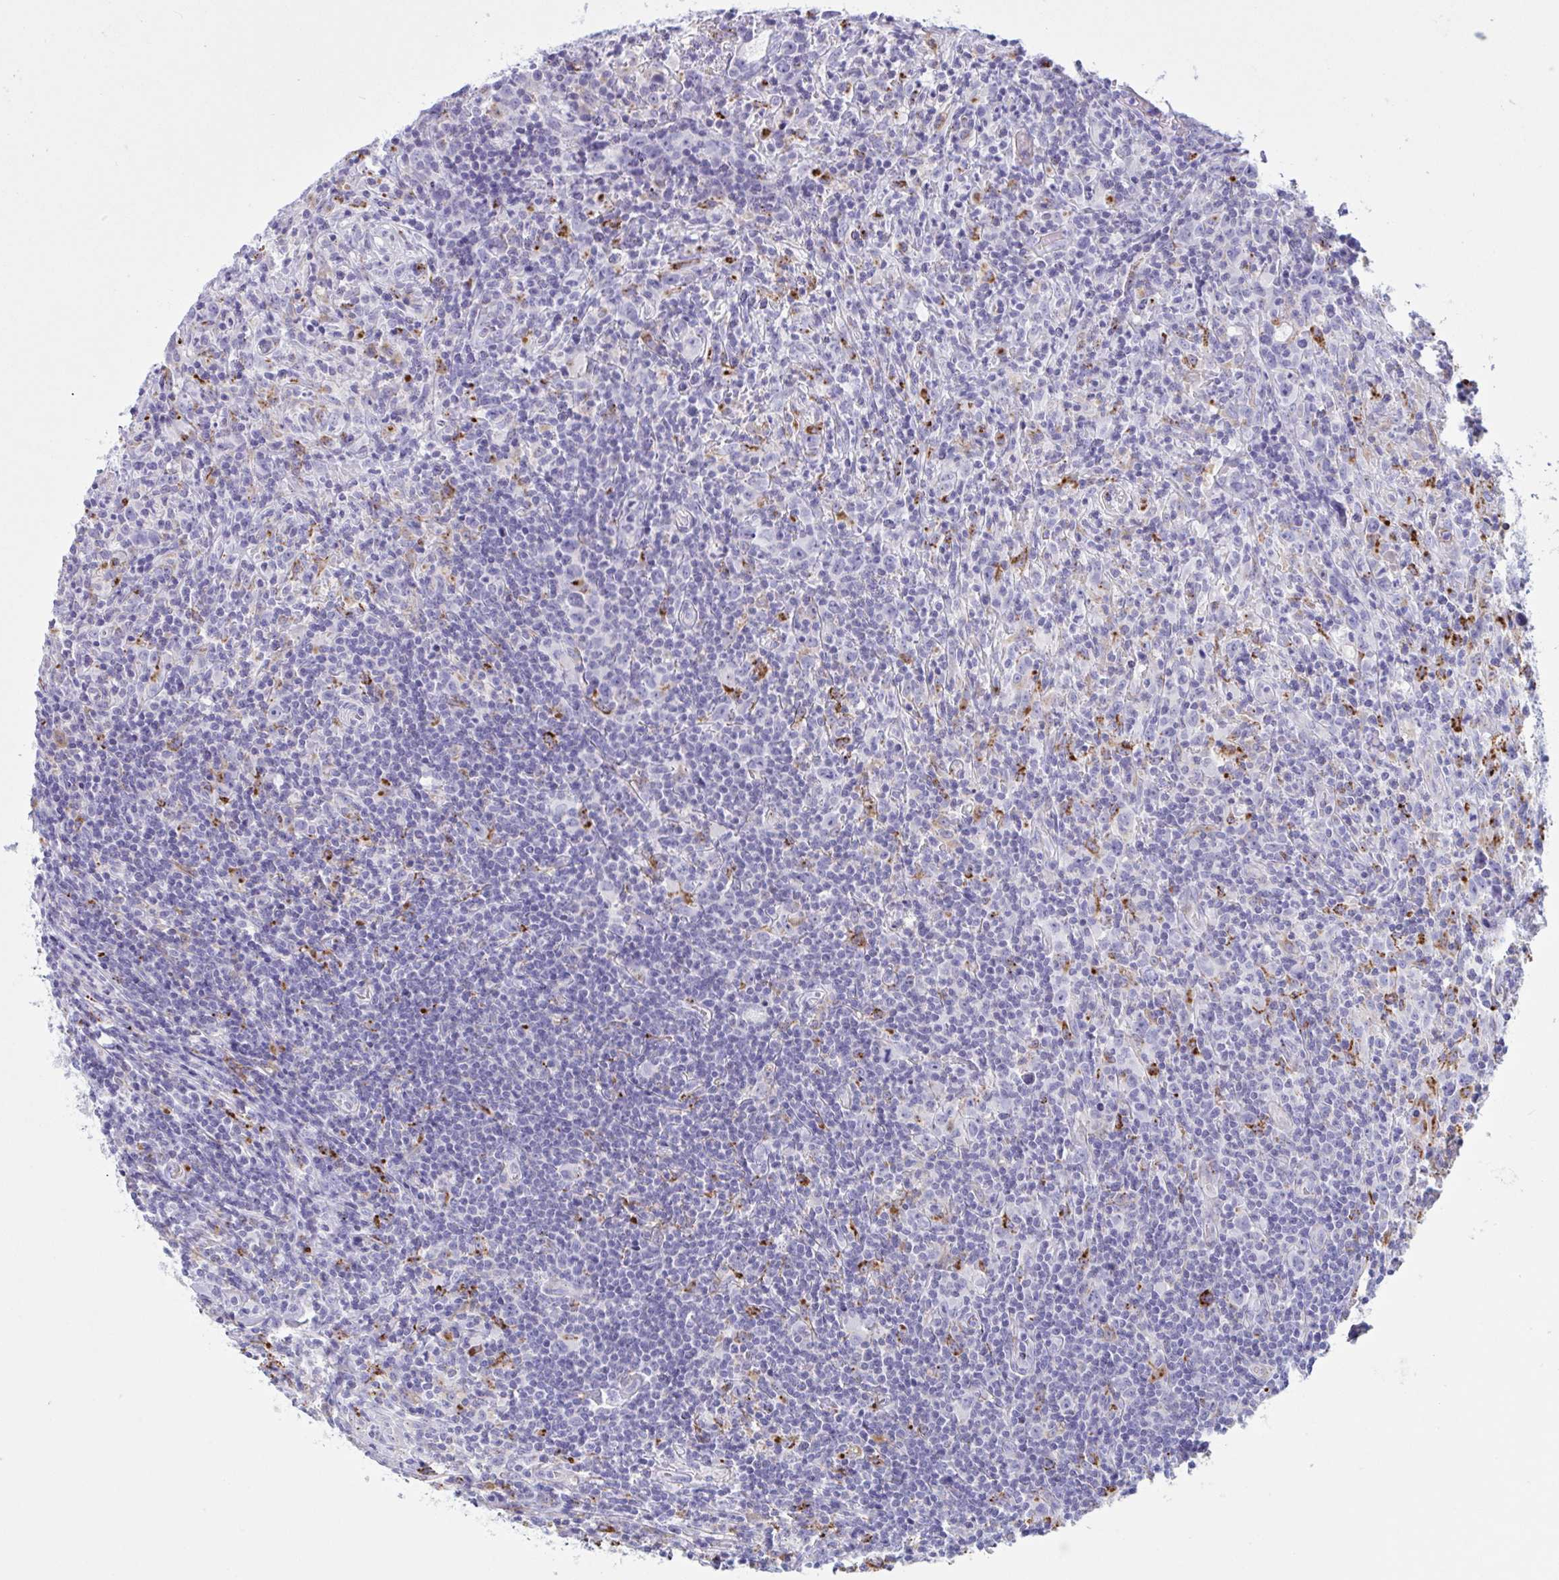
{"staining": {"intensity": "negative", "quantity": "none", "location": "none"}, "tissue": "lymphoma", "cell_type": "Tumor cells", "image_type": "cancer", "snomed": [{"axis": "morphology", "description": "Hodgkin's disease, NOS"}, {"axis": "topography", "description": "Lymph node"}], "caption": "This is an immunohistochemistry (IHC) histopathology image of human lymphoma. There is no positivity in tumor cells.", "gene": "XCL1", "patient": {"sex": "female", "age": 18}}